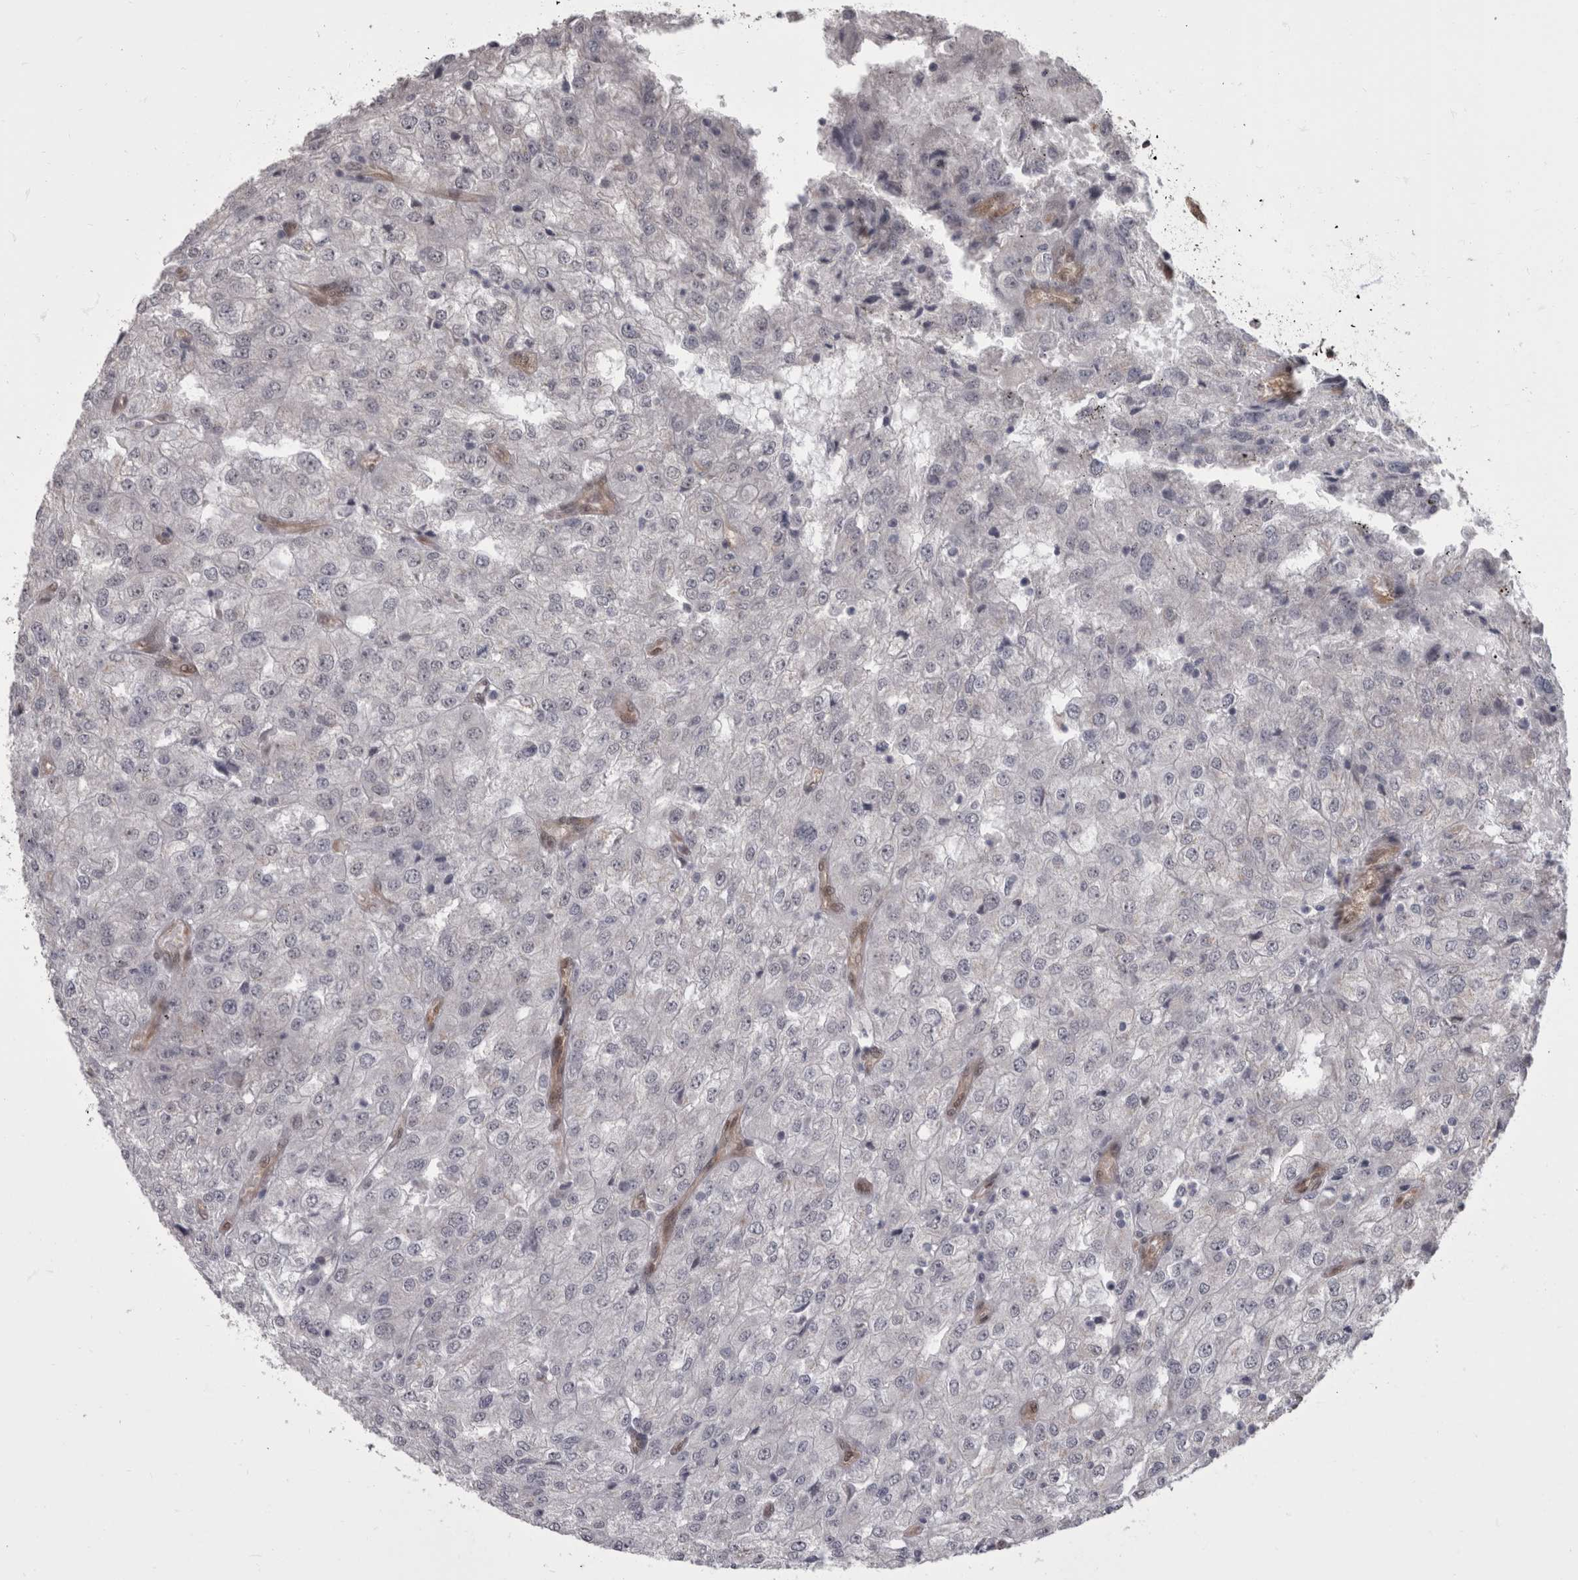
{"staining": {"intensity": "negative", "quantity": "none", "location": "none"}, "tissue": "renal cancer", "cell_type": "Tumor cells", "image_type": "cancer", "snomed": [{"axis": "morphology", "description": "Adenocarcinoma, NOS"}, {"axis": "topography", "description": "Kidney"}], "caption": "This is an immunohistochemistry image of human renal adenocarcinoma. There is no staining in tumor cells.", "gene": "AKT3", "patient": {"sex": "female", "age": 54}}